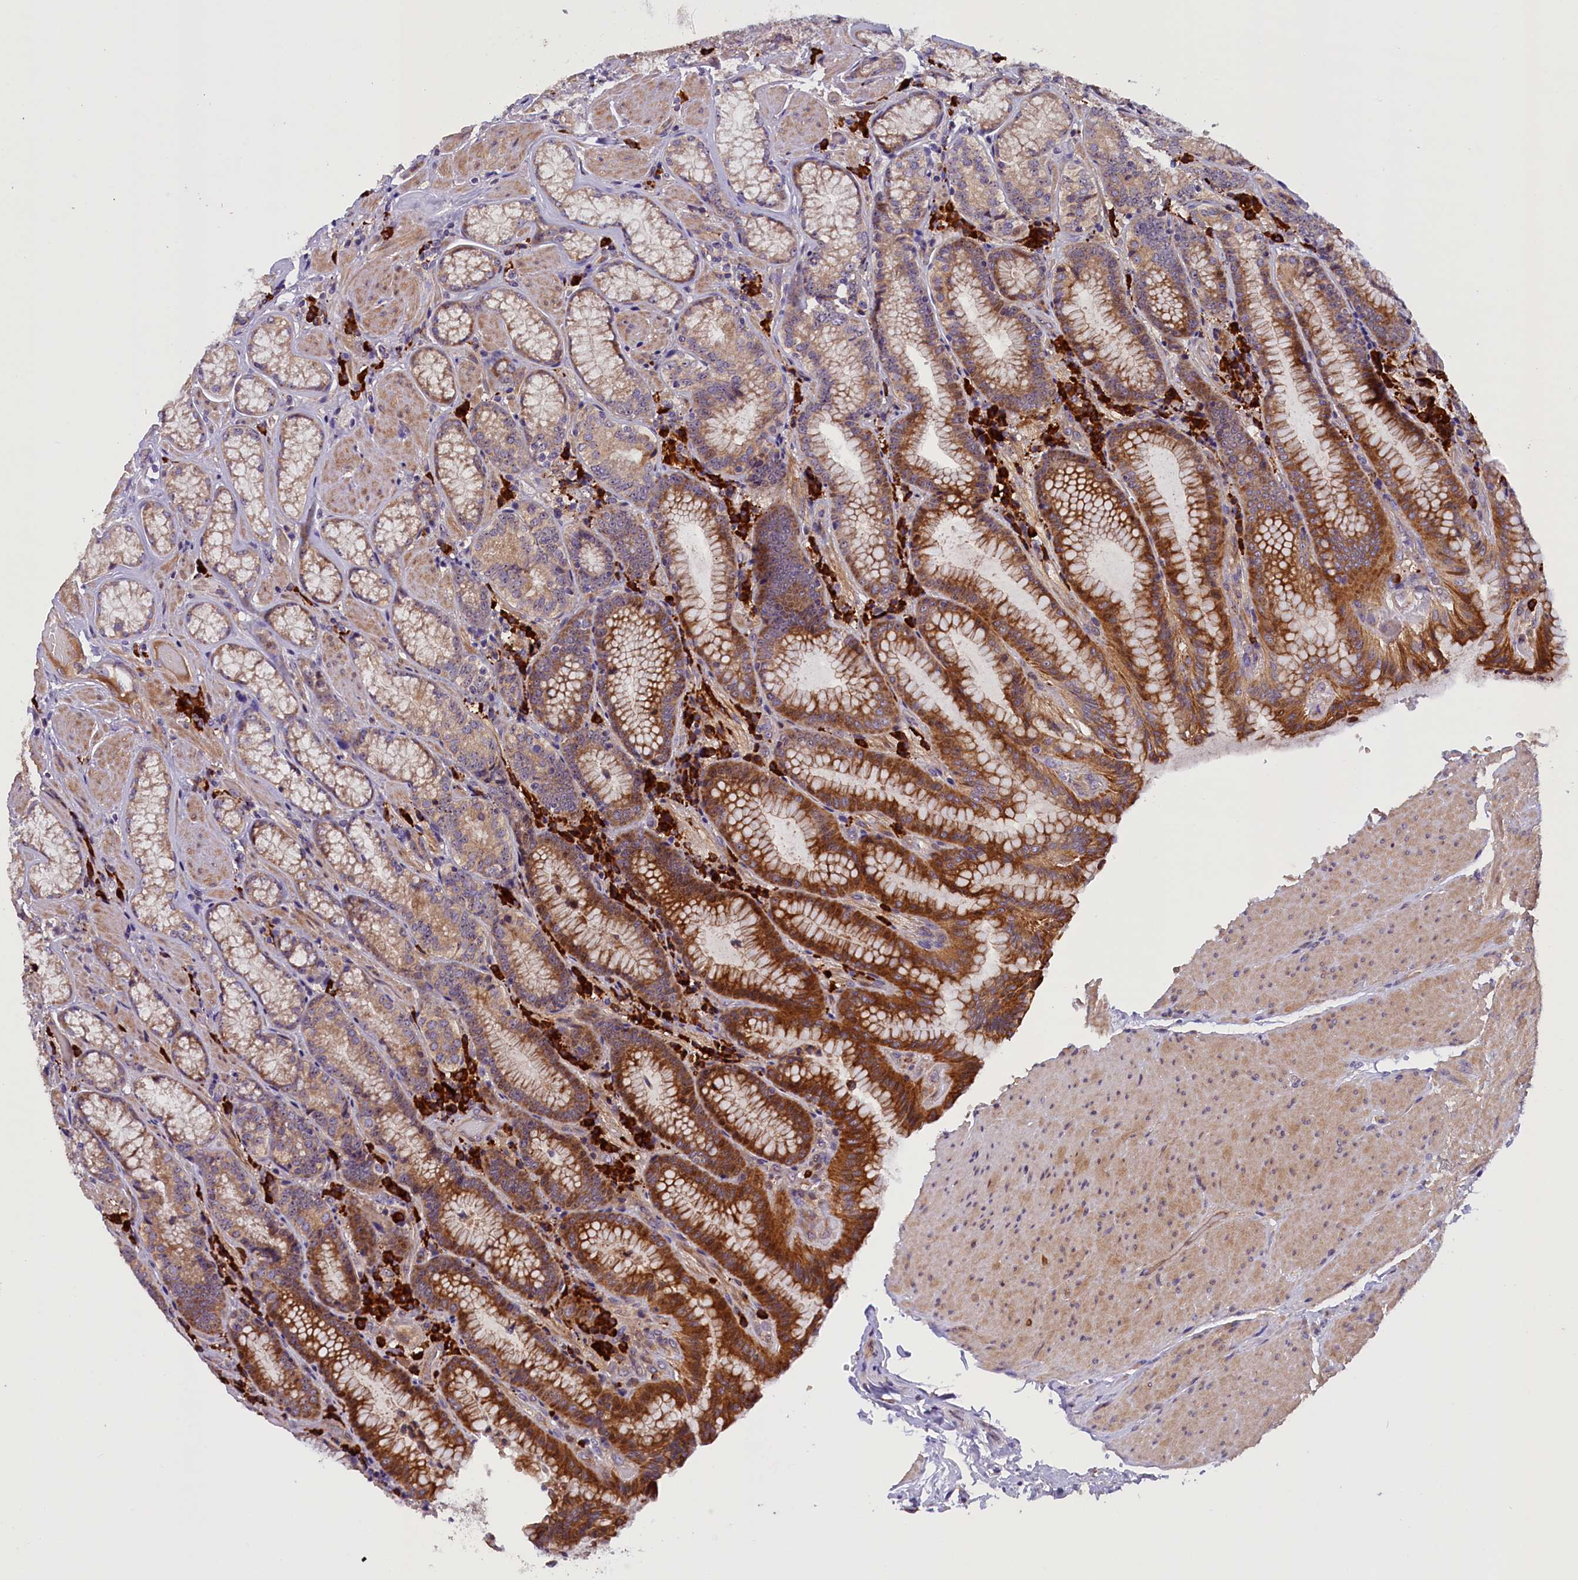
{"staining": {"intensity": "strong", "quantity": "25%-75%", "location": "cytoplasmic/membranous"}, "tissue": "stomach", "cell_type": "Glandular cells", "image_type": "normal", "snomed": [{"axis": "morphology", "description": "Normal tissue, NOS"}, {"axis": "topography", "description": "Stomach, upper"}, {"axis": "topography", "description": "Stomach, lower"}], "caption": "Immunohistochemistry staining of benign stomach, which exhibits high levels of strong cytoplasmic/membranous staining in approximately 25%-75% of glandular cells indicating strong cytoplasmic/membranous protein positivity. The staining was performed using DAB (3,3'-diaminobenzidine) (brown) for protein detection and nuclei were counterstained in hematoxylin (blue).", "gene": "FRY", "patient": {"sex": "female", "age": 76}}